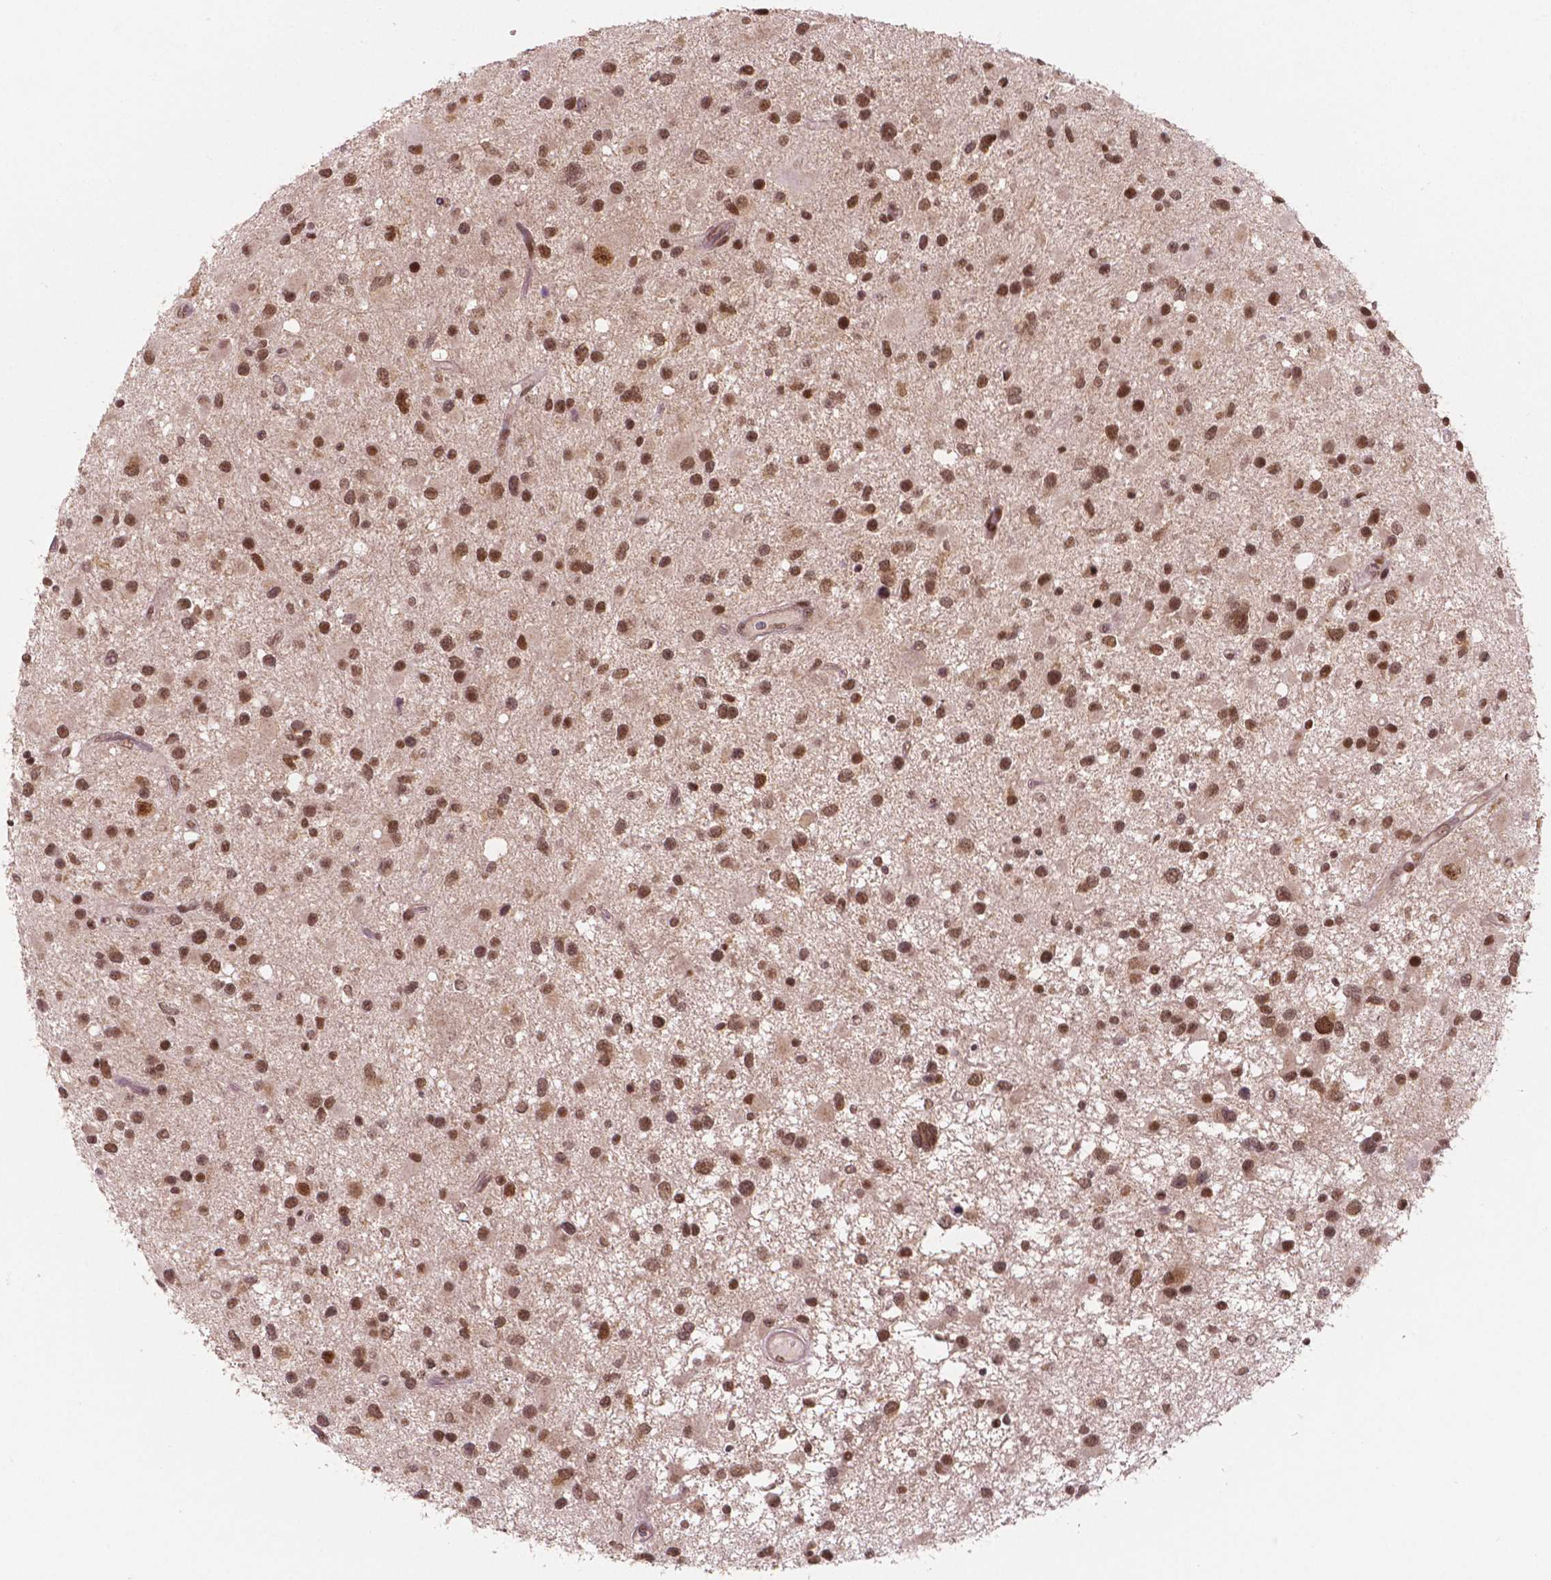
{"staining": {"intensity": "strong", "quantity": ">75%", "location": "nuclear"}, "tissue": "glioma", "cell_type": "Tumor cells", "image_type": "cancer", "snomed": [{"axis": "morphology", "description": "Glioma, malignant, Low grade"}, {"axis": "topography", "description": "Brain"}], "caption": "This is an image of immunohistochemistry (IHC) staining of glioma, which shows strong staining in the nuclear of tumor cells.", "gene": "NSD2", "patient": {"sex": "female", "age": 32}}